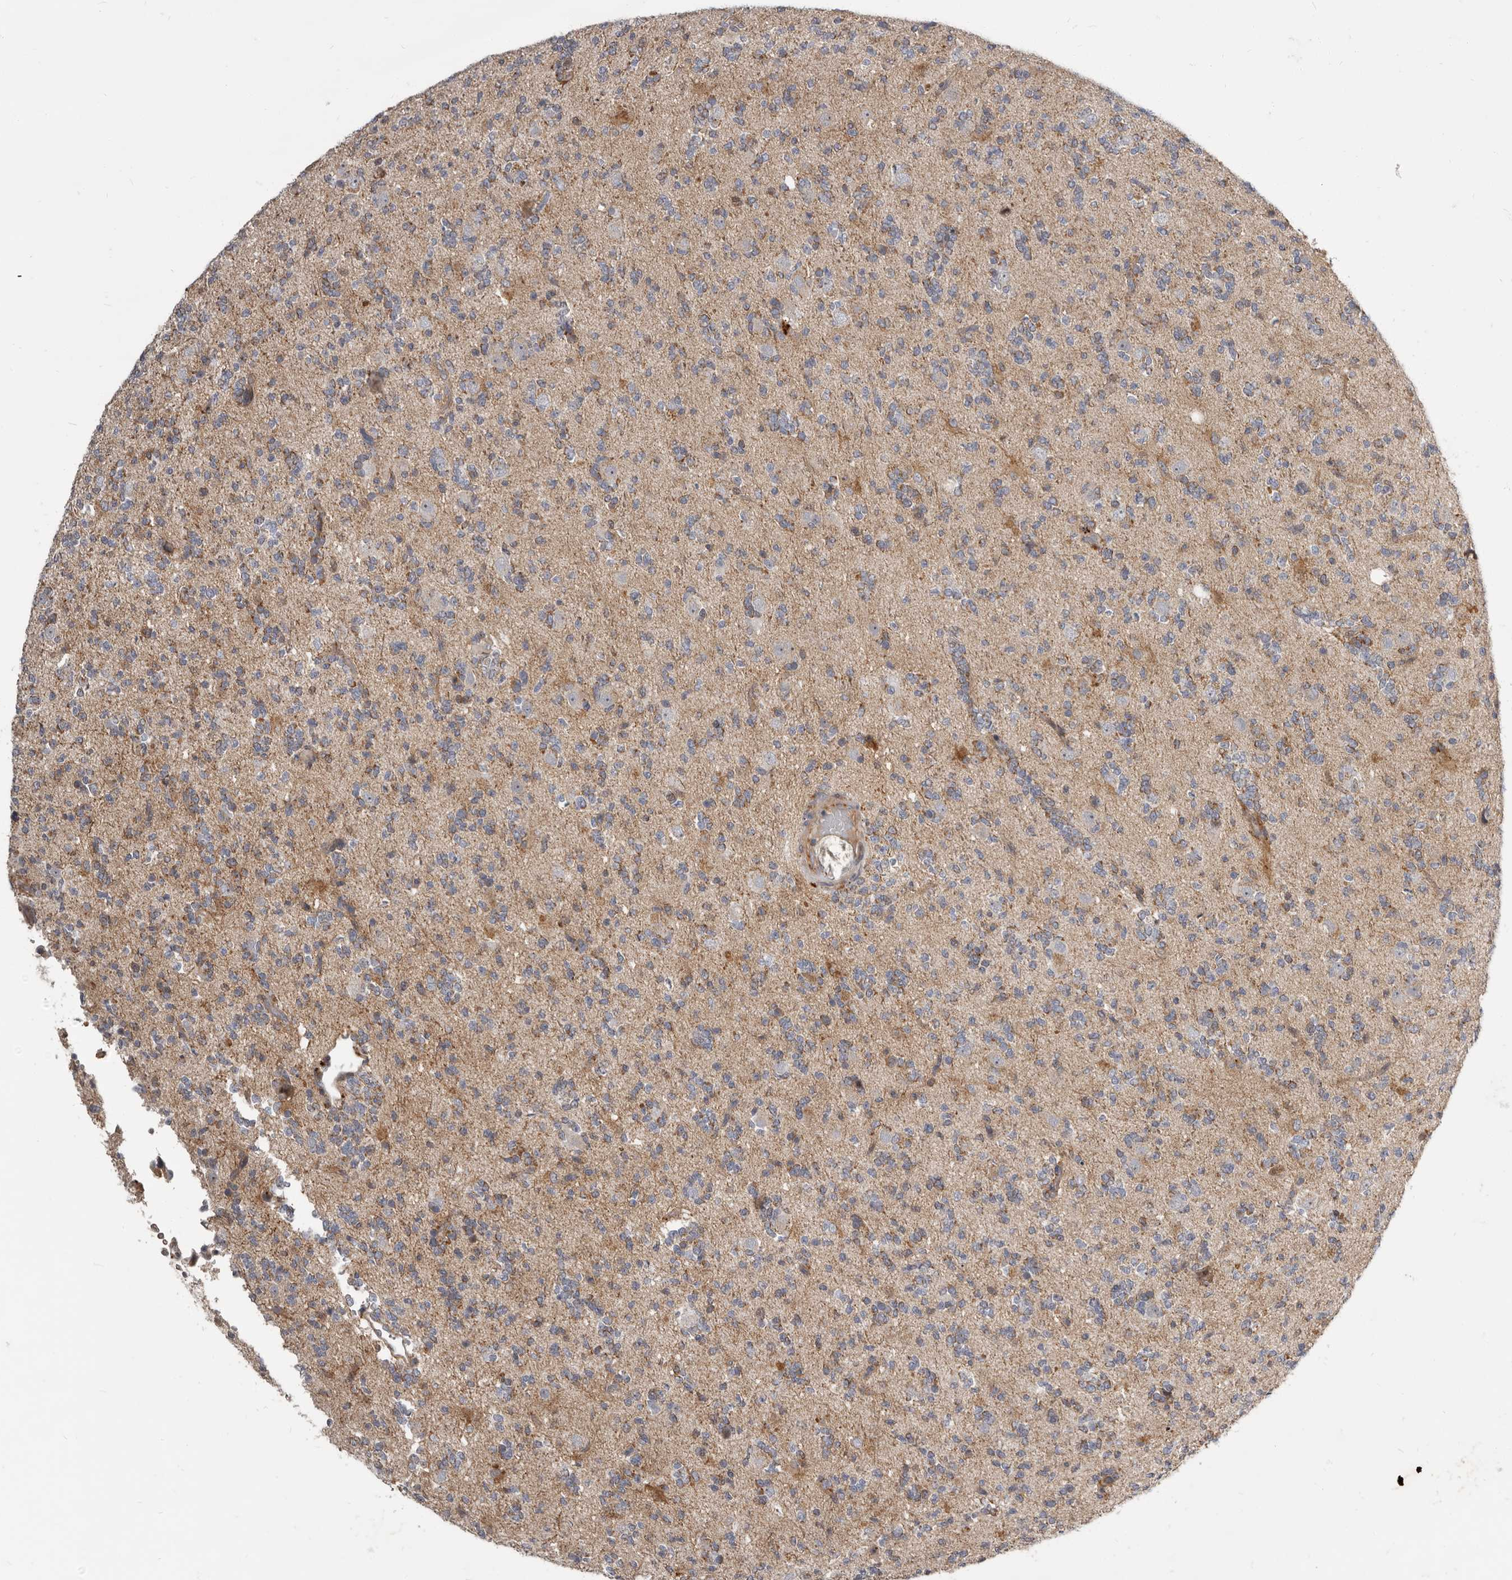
{"staining": {"intensity": "moderate", "quantity": "<25%", "location": "cytoplasmic/membranous"}, "tissue": "glioma", "cell_type": "Tumor cells", "image_type": "cancer", "snomed": [{"axis": "morphology", "description": "Glioma, malignant, High grade"}, {"axis": "topography", "description": "Brain"}], "caption": "This micrograph reveals IHC staining of human malignant glioma (high-grade), with low moderate cytoplasmic/membranous staining in approximately <25% of tumor cells.", "gene": "SMC4", "patient": {"sex": "female", "age": 62}}